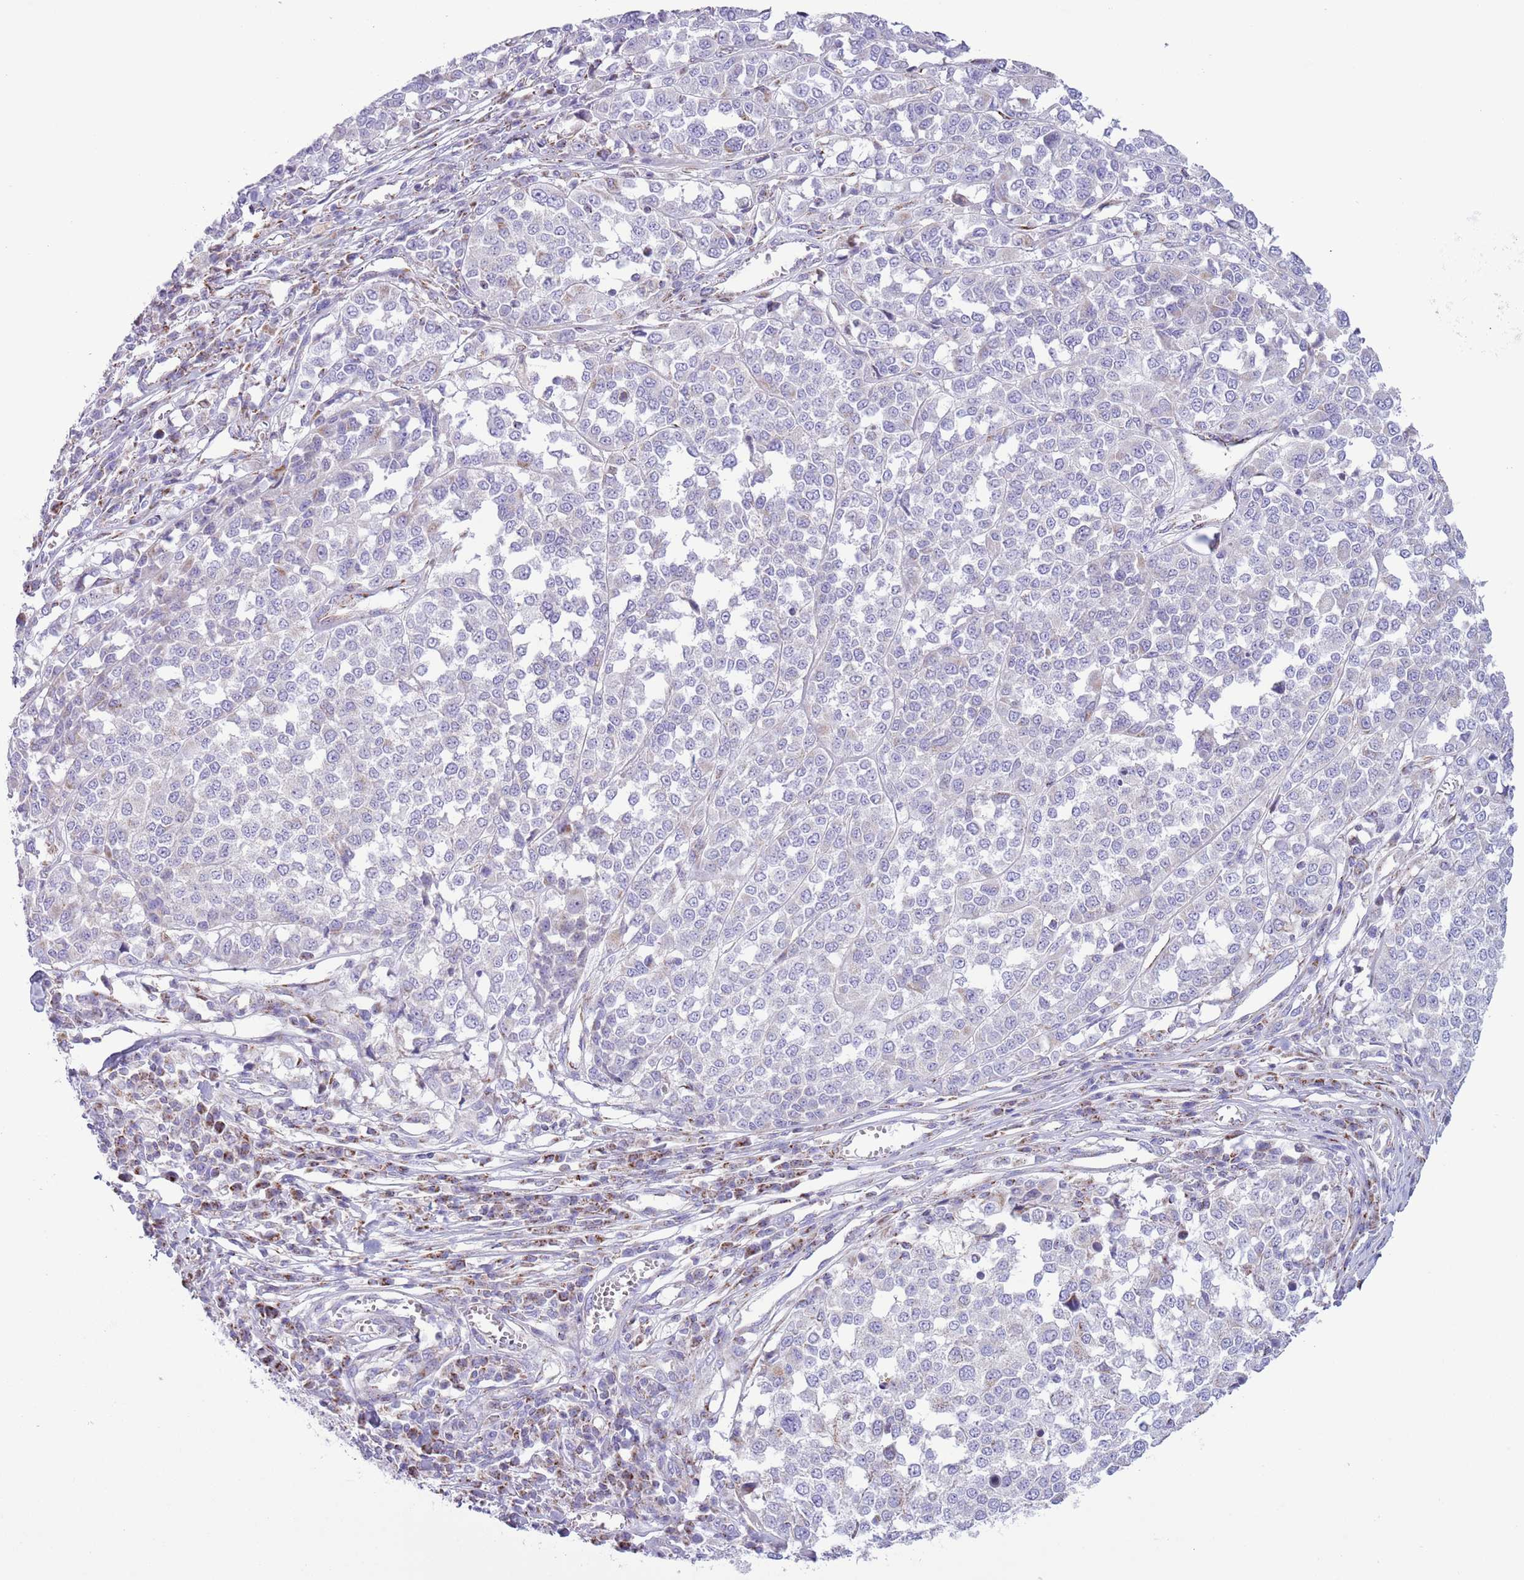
{"staining": {"intensity": "negative", "quantity": "none", "location": "none"}, "tissue": "melanoma", "cell_type": "Tumor cells", "image_type": "cancer", "snomed": [{"axis": "morphology", "description": "Malignant melanoma, Metastatic site"}, {"axis": "topography", "description": "Lymph node"}], "caption": "Micrograph shows no significant protein expression in tumor cells of melanoma.", "gene": "ATP6V1B1", "patient": {"sex": "male", "age": 44}}